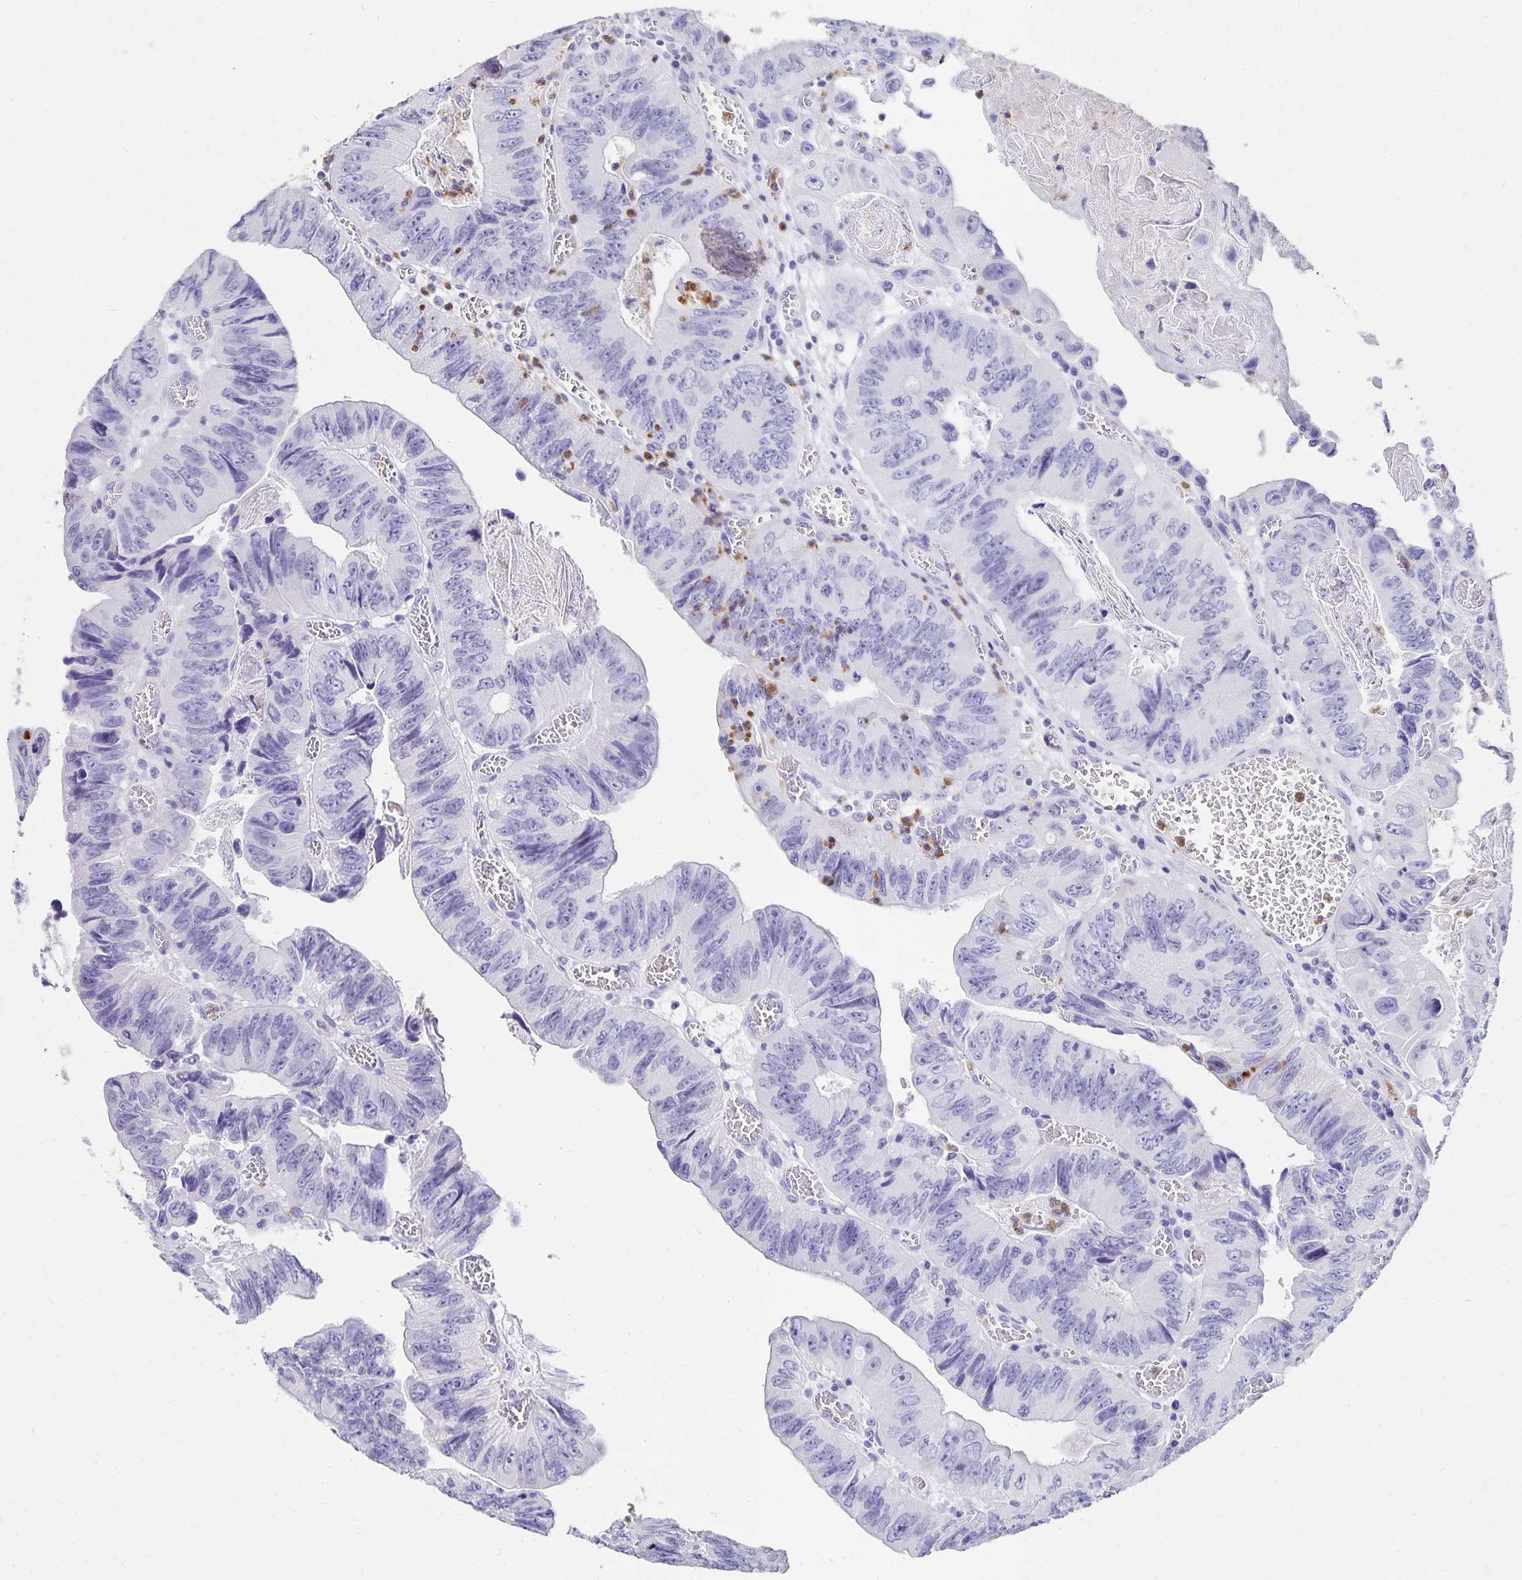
{"staining": {"intensity": "negative", "quantity": "none", "location": "none"}, "tissue": "colorectal cancer", "cell_type": "Tumor cells", "image_type": "cancer", "snomed": [{"axis": "morphology", "description": "Adenocarcinoma, NOS"}, {"axis": "topography", "description": "Colon"}], "caption": "Tumor cells show no significant expression in colorectal adenocarcinoma.", "gene": "DYNLT4", "patient": {"sex": "female", "age": 84}}